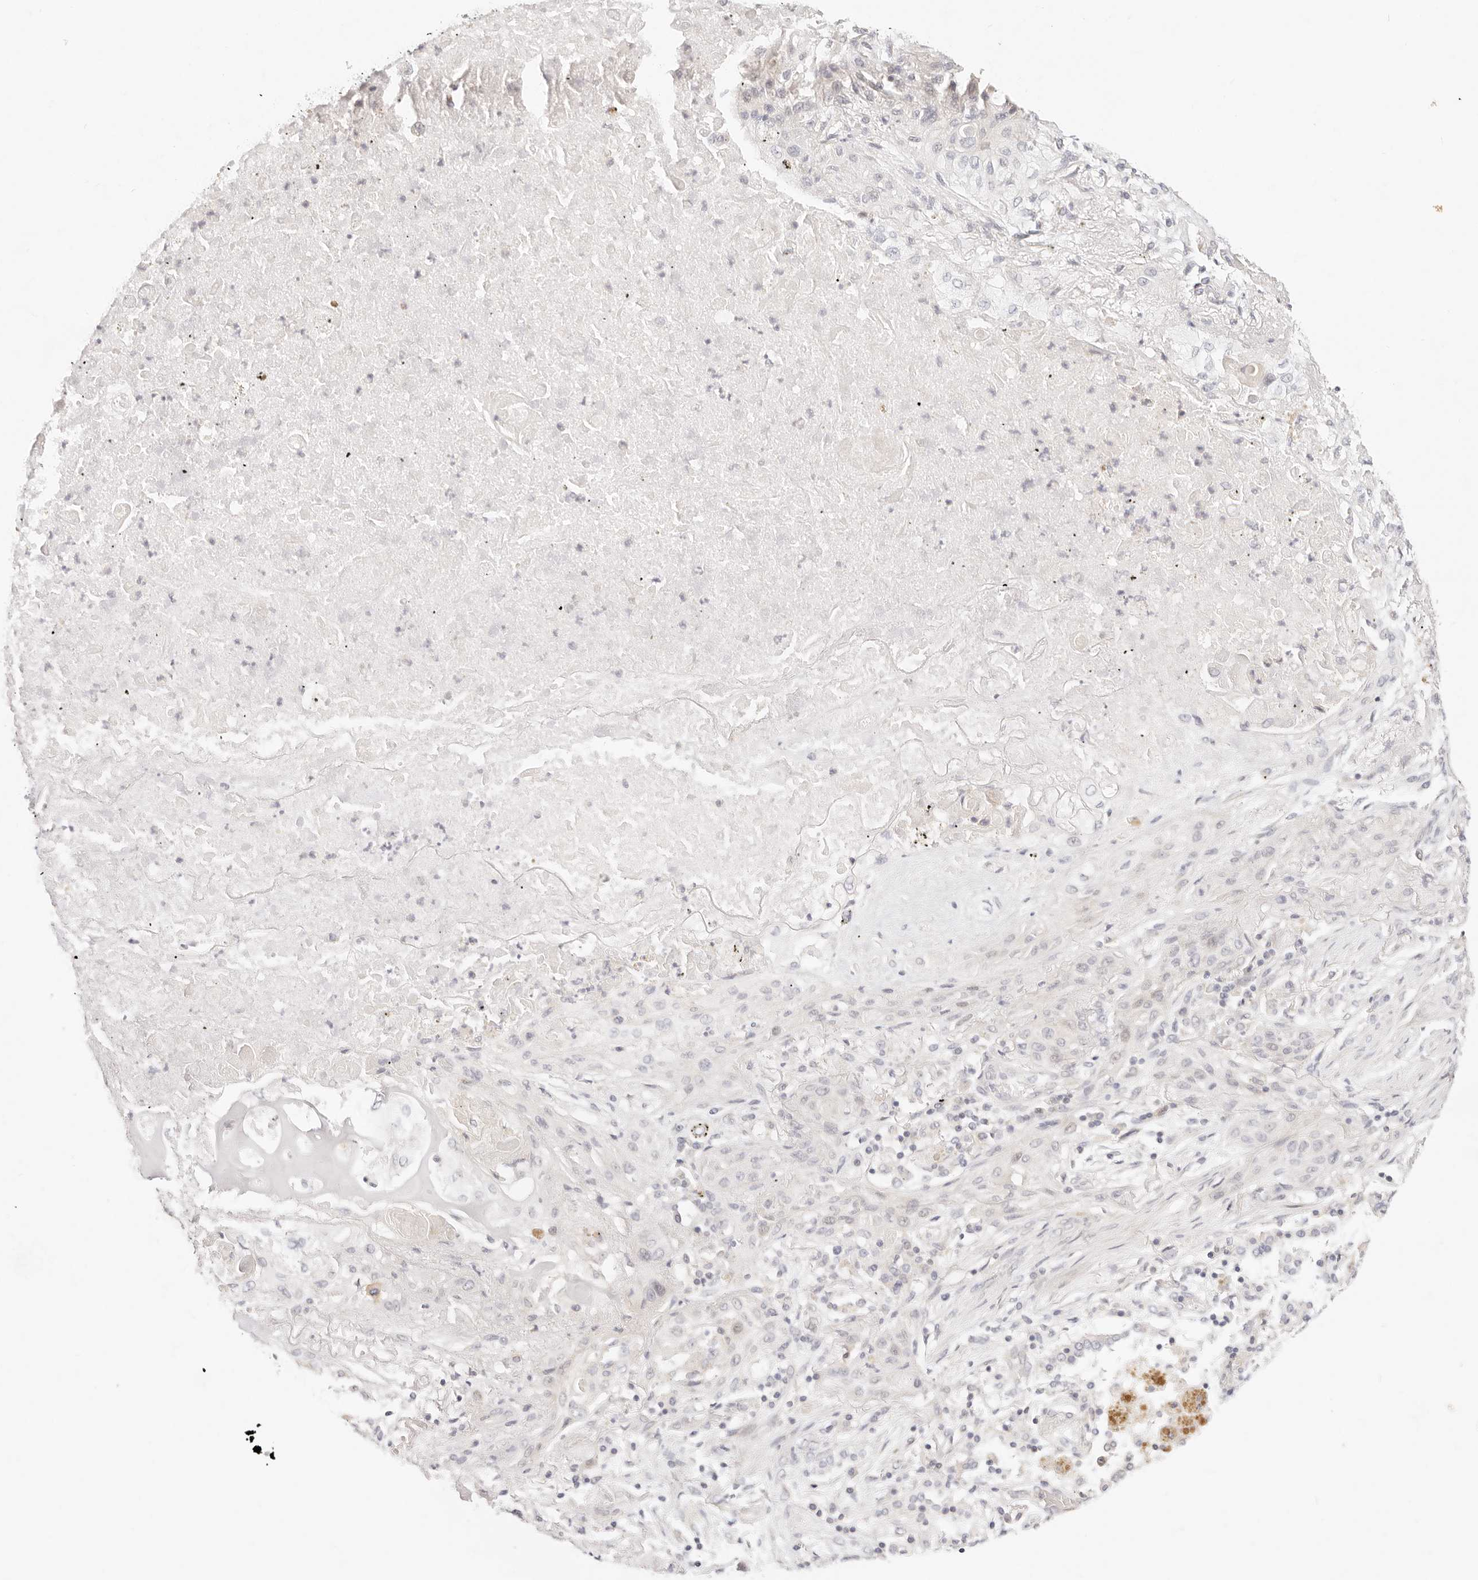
{"staining": {"intensity": "negative", "quantity": "none", "location": "none"}, "tissue": "lung cancer", "cell_type": "Tumor cells", "image_type": "cancer", "snomed": [{"axis": "morphology", "description": "Squamous cell carcinoma, NOS"}, {"axis": "topography", "description": "Lung"}], "caption": "IHC micrograph of lung cancer (squamous cell carcinoma) stained for a protein (brown), which reveals no expression in tumor cells.", "gene": "GPR156", "patient": {"sex": "female", "age": 47}}